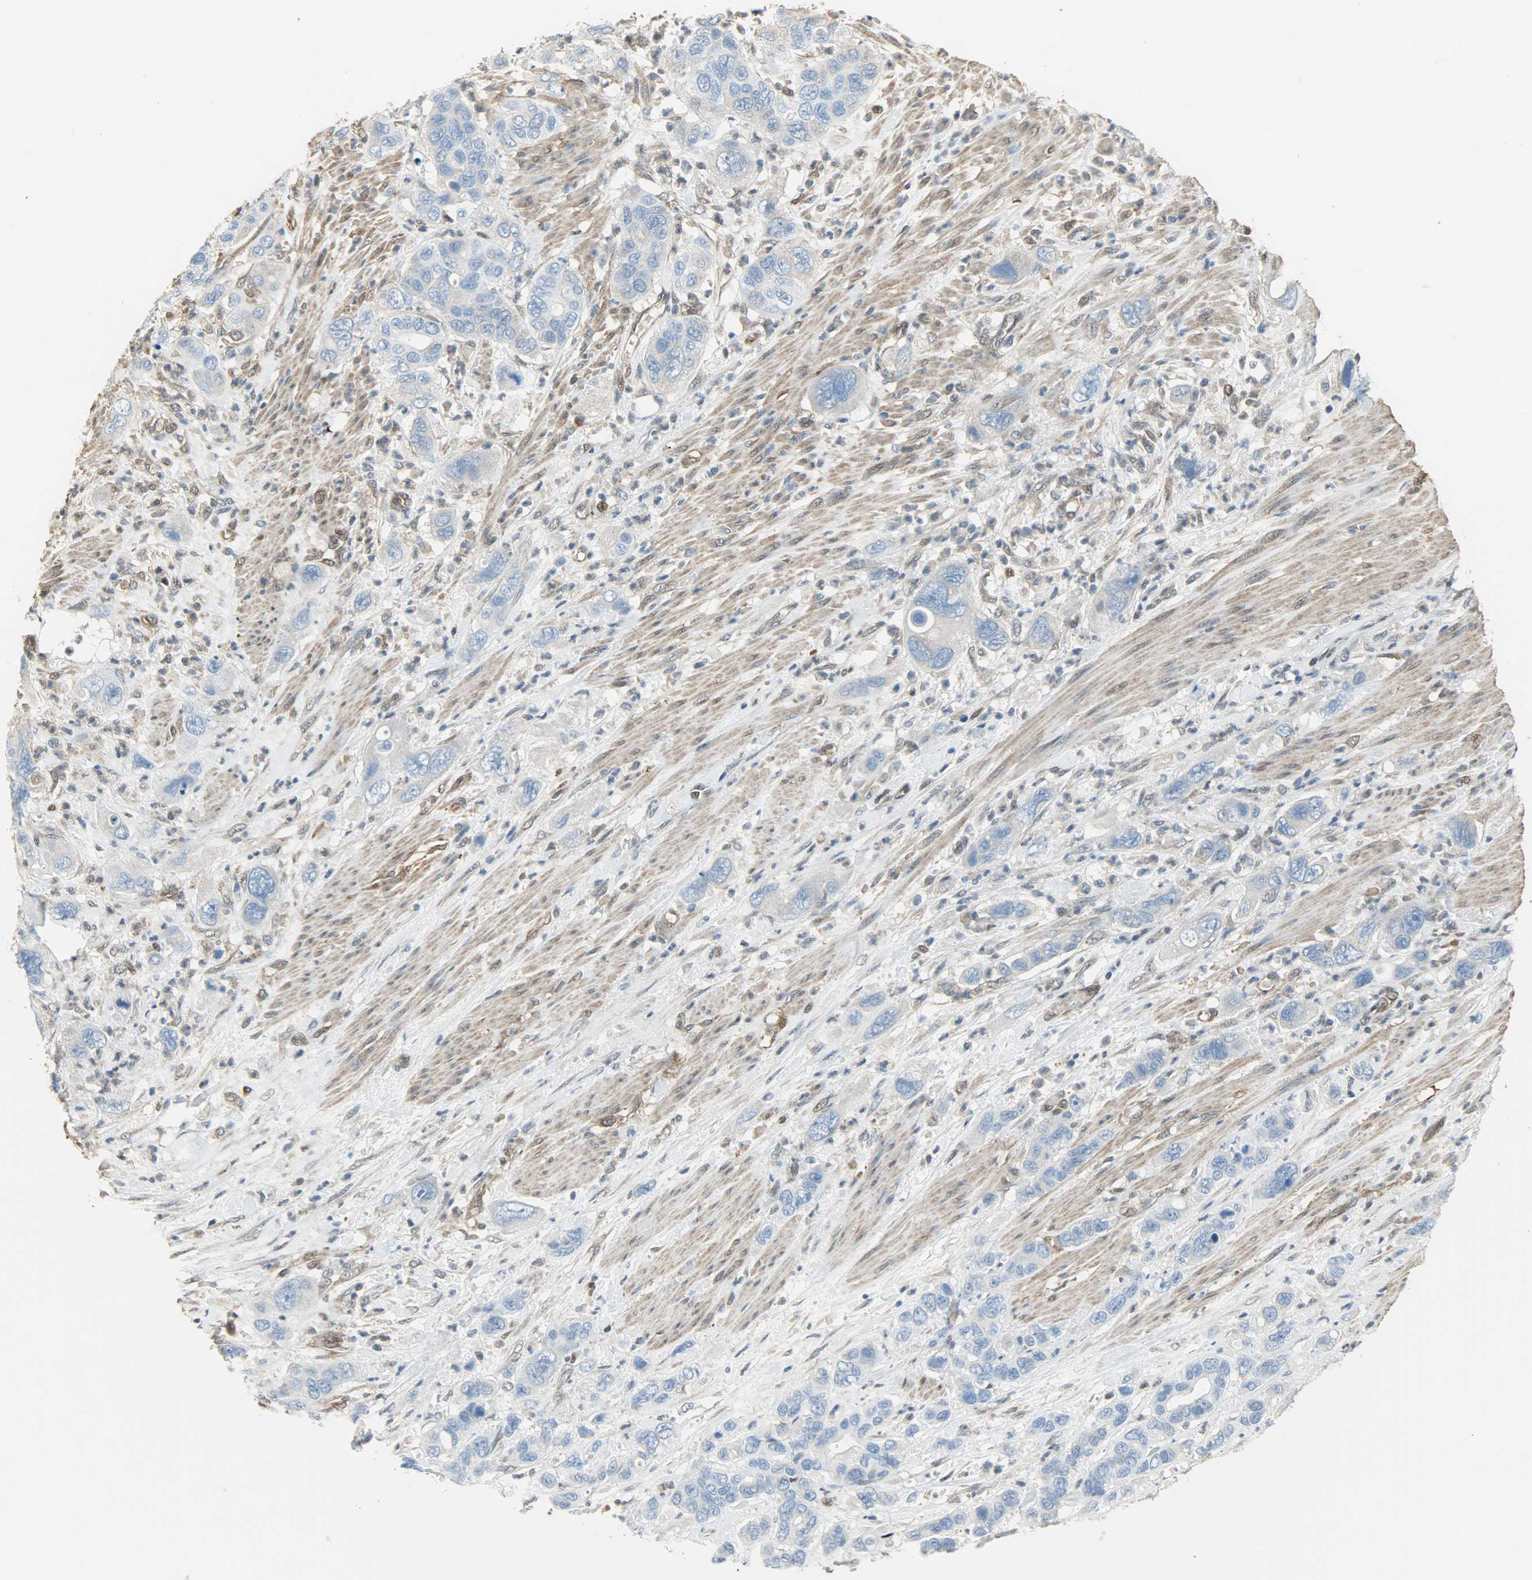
{"staining": {"intensity": "negative", "quantity": "none", "location": "none"}, "tissue": "pancreatic cancer", "cell_type": "Tumor cells", "image_type": "cancer", "snomed": [{"axis": "morphology", "description": "Adenocarcinoma, NOS"}, {"axis": "topography", "description": "Pancreas"}], "caption": "Immunohistochemical staining of pancreatic adenocarcinoma exhibits no significant staining in tumor cells.", "gene": "LDHB", "patient": {"sex": "female", "age": 71}}